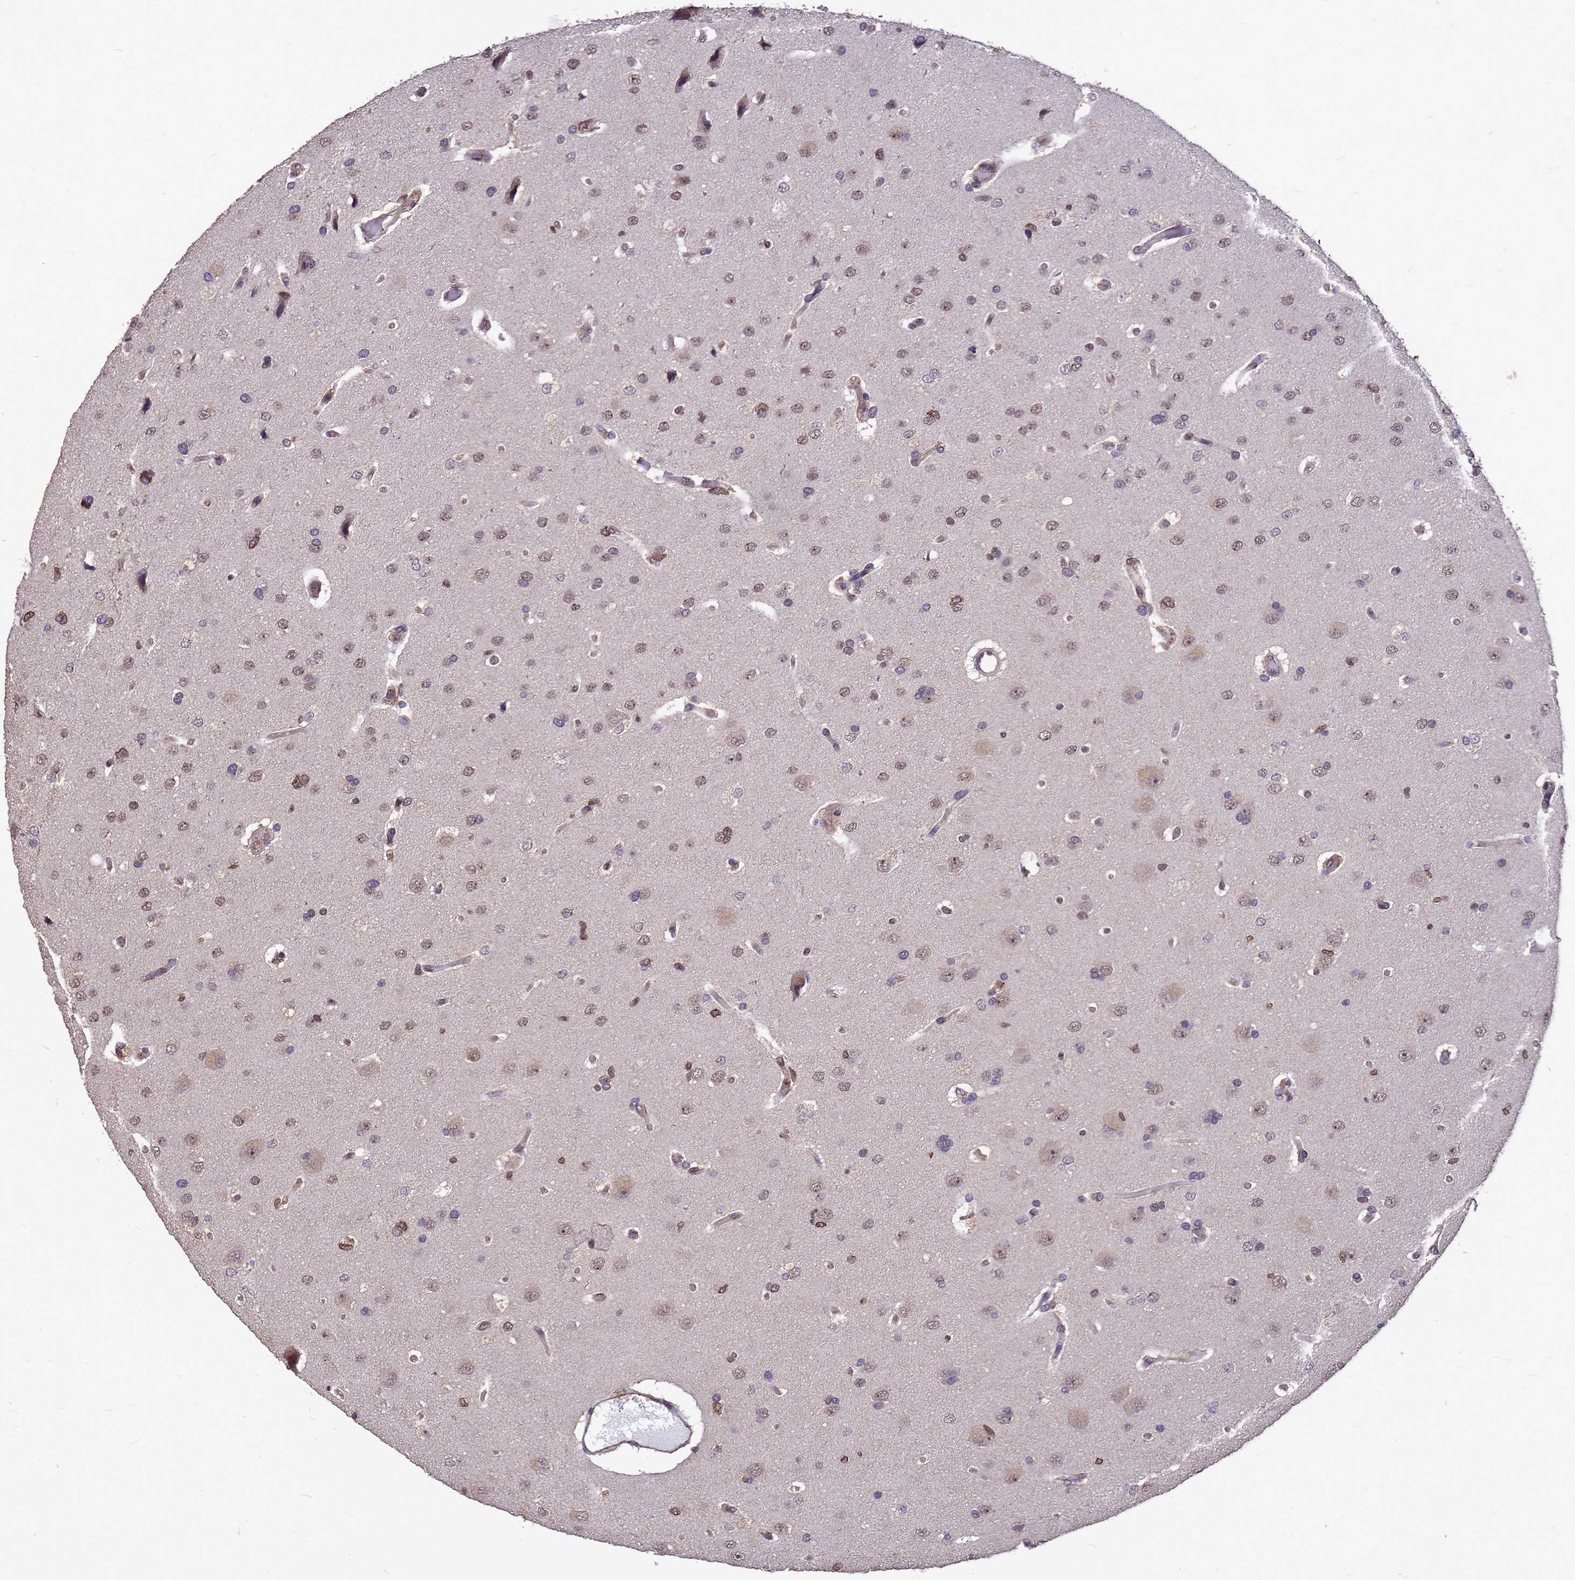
{"staining": {"intensity": "weak", "quantity": ">75%", "location": "cytoplasmic/membranous,nuclear"}, "tissue": "glioma", "cell_type": "Tumor cells", "image_type": "cancer", "snomed": [{"axis": "morphology", "description": "Glioma, malignant, High grade"}, {"axis": "topography", "description": "Brain"}], "caption": "Immunohistochemistry (IHC) histopathology image of neoplastic tissue: glioma stained using immunohistochemistry demonstrates low levels of weak protein expression localized specifically in the cytoplasmic/membranous and nuclear of tumor cells, appearing as a cytoplasmic/membranous and nuclear brown color.", "gene": "C1orf35", "patient": {"sex": "male", "age": 77}}